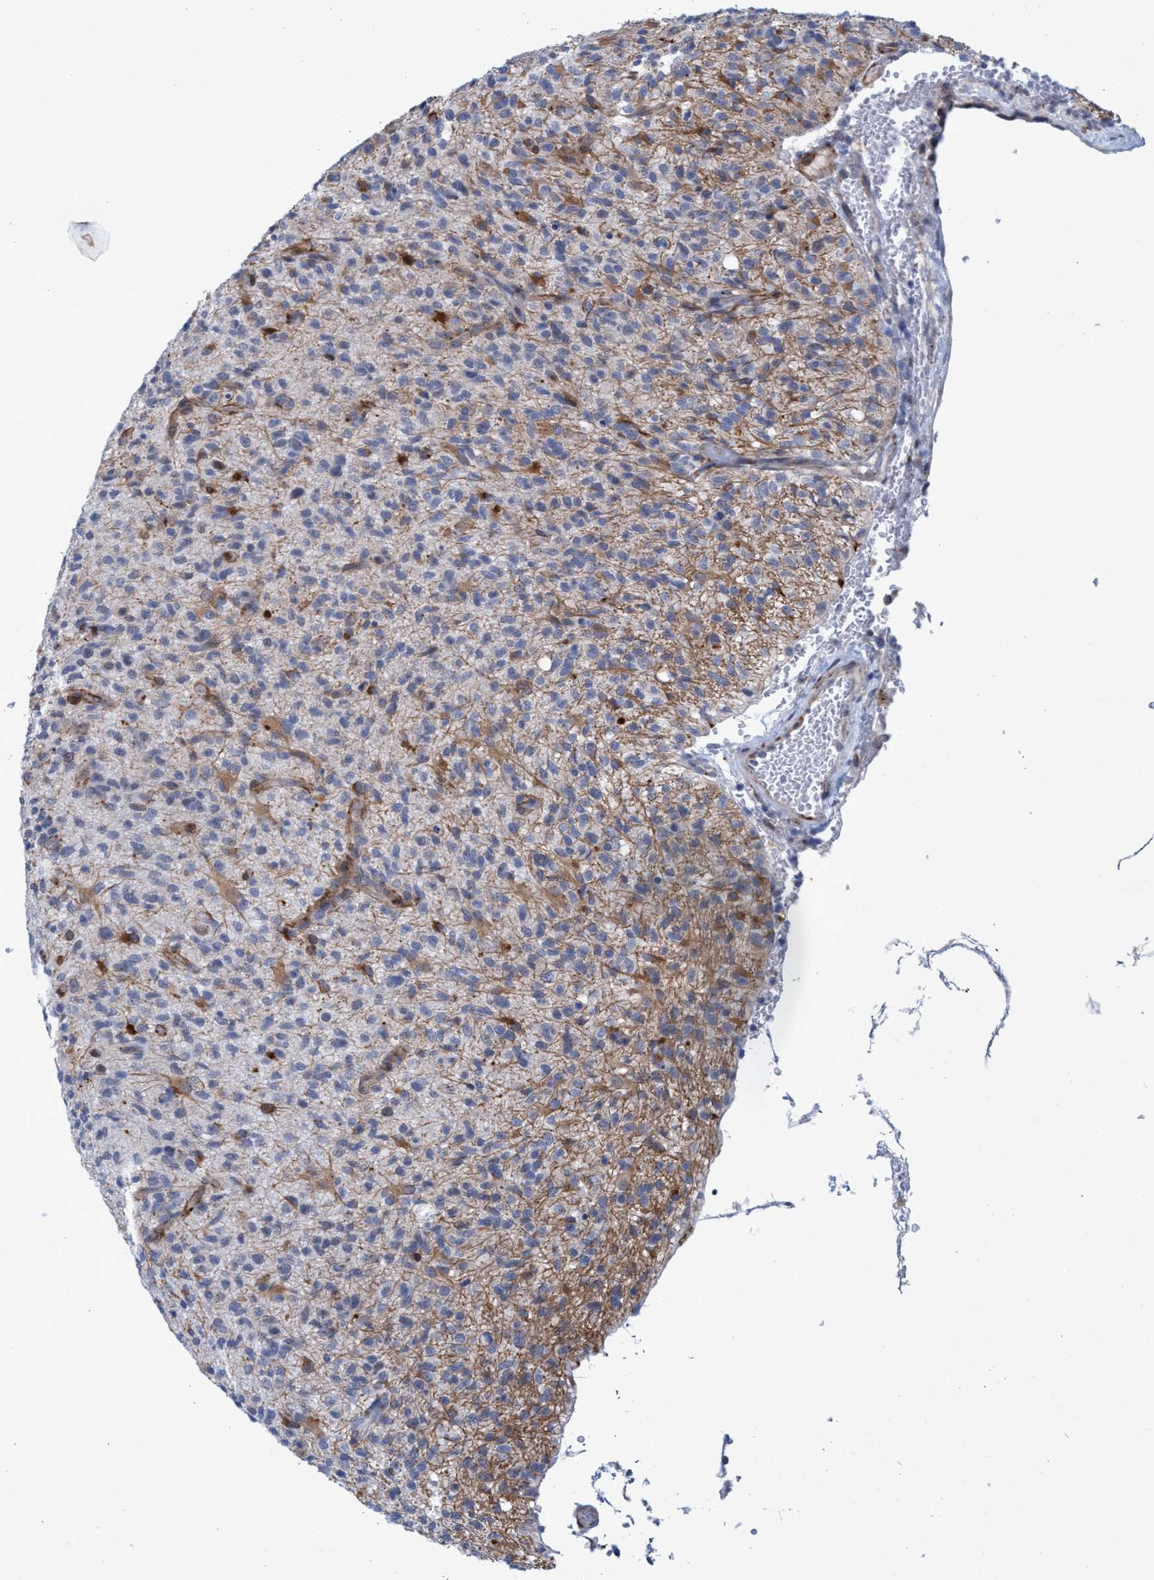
{"staining": {"intensity": "moderate", "quantity": "25%-75%", "location": "cytoplasmic/membranous"}, "tissue": "glioma", "cell_type": "Tumor cells", "image_type": "cancer", "snomed": [{"axis": "morphology", "description": "Glioma, malignant, High grade"}, {"axis": "topography", "description": "Brain"}], "caption": "The micrograph reveals staining of malignant glioma (high-grade), revealing moderate cytoplasmic/membranous protein staining (brown color) within tumor cells.", "gene": "SLC43A2", "patient": {"sex": "male", "age": 71}}